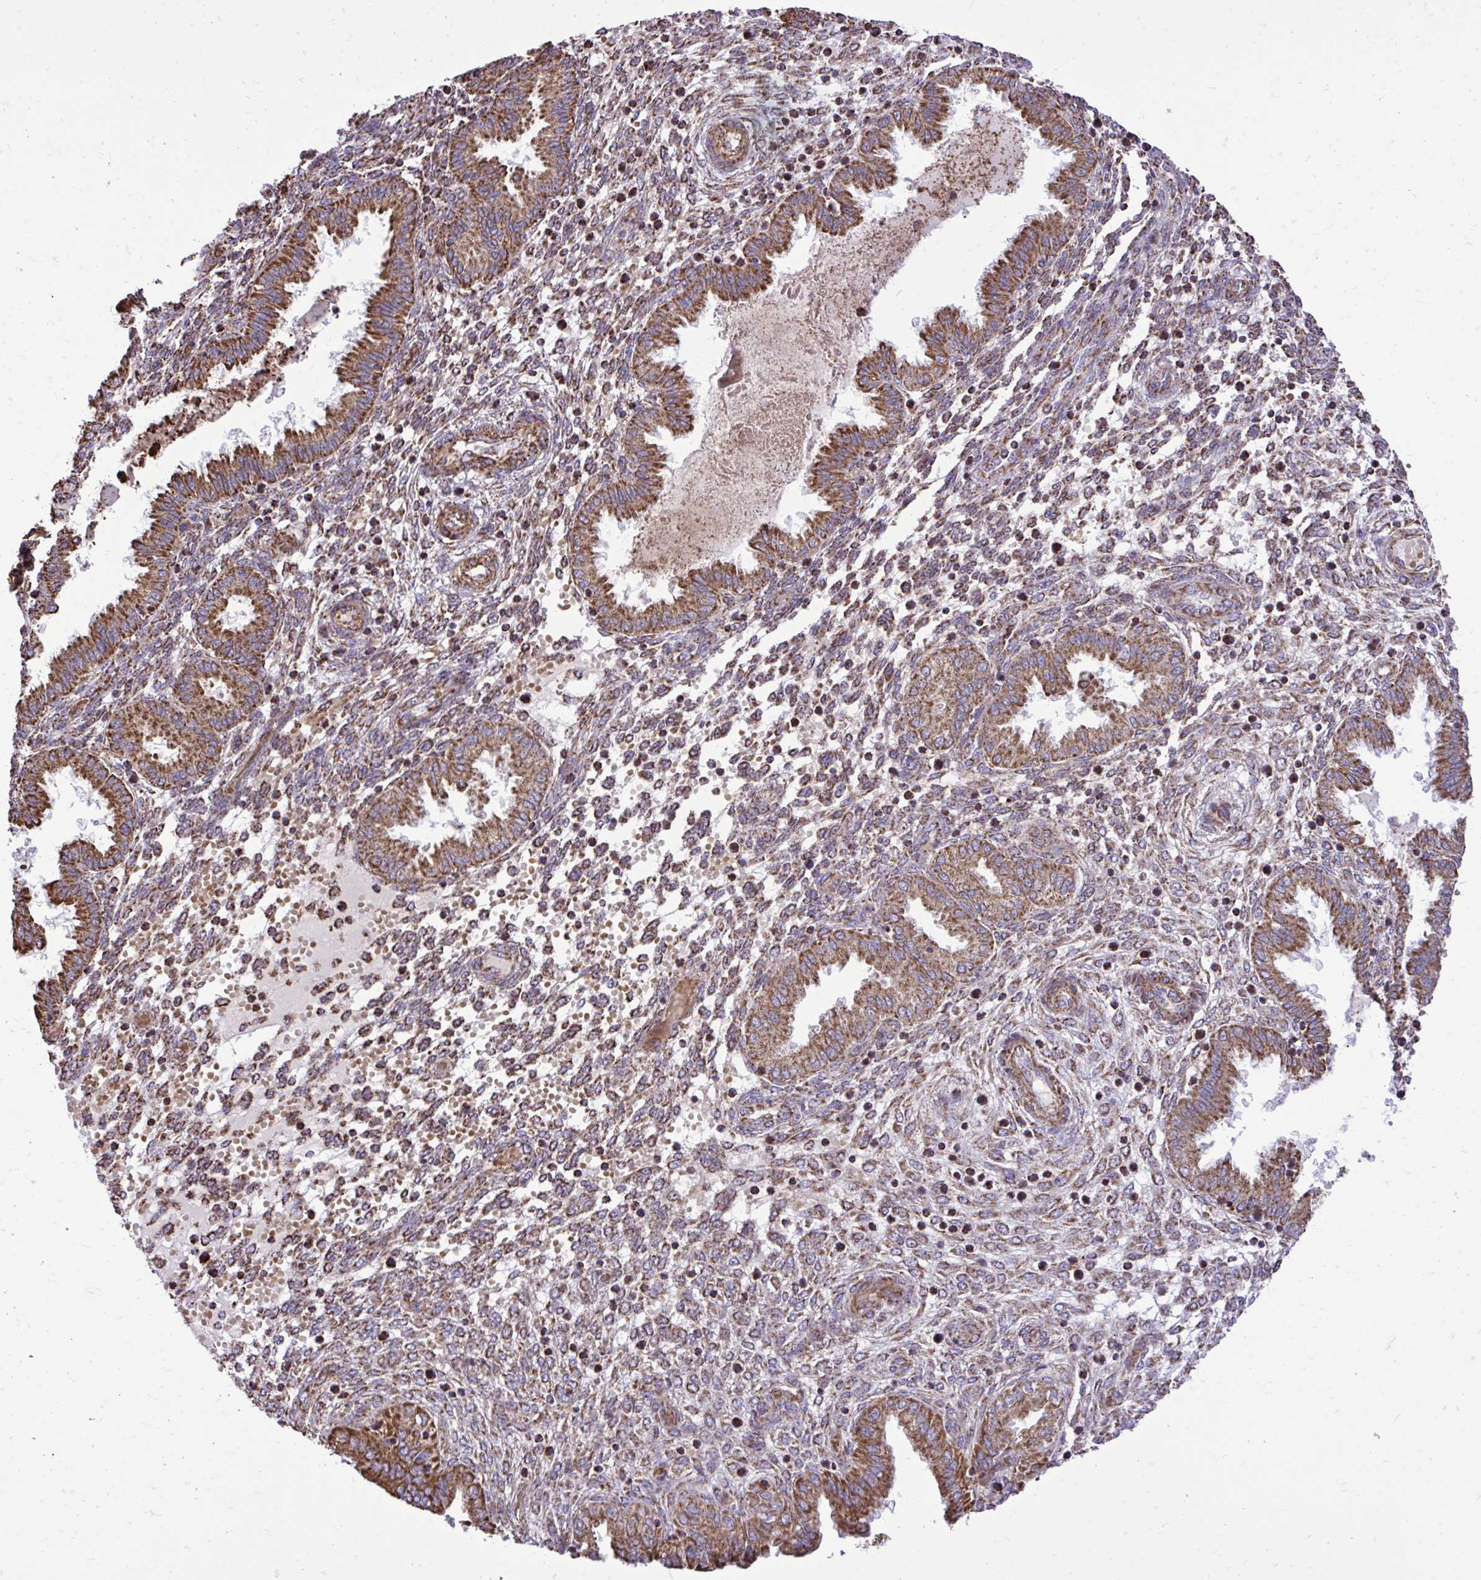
{"staining": {"intensity": "moderate", "quantity": "25%-75%", "location": "cytoplasmic/membranous"}, "tissue": "endometrium", "cell_type": "Cells in endometrial stroma", "image_type": "normal", "snomed": [{"axis": "morphology", "description": "Normal tissue, NOS"}, {"axis": "topography", "description": "Endometrium"}], "caption": "Endometrium was stained to show a protein in brown. There is medium levels of moderate cytoplasmic/membranous staining in about 25%-75% of cells in endometrial stroma. Using DAB (brown) and hematoxylin (blue) stains, captured at high magnification using brightfield microscopy.", "gene": "UBE2C", "patient": {"sex": "female", "age": 33}}